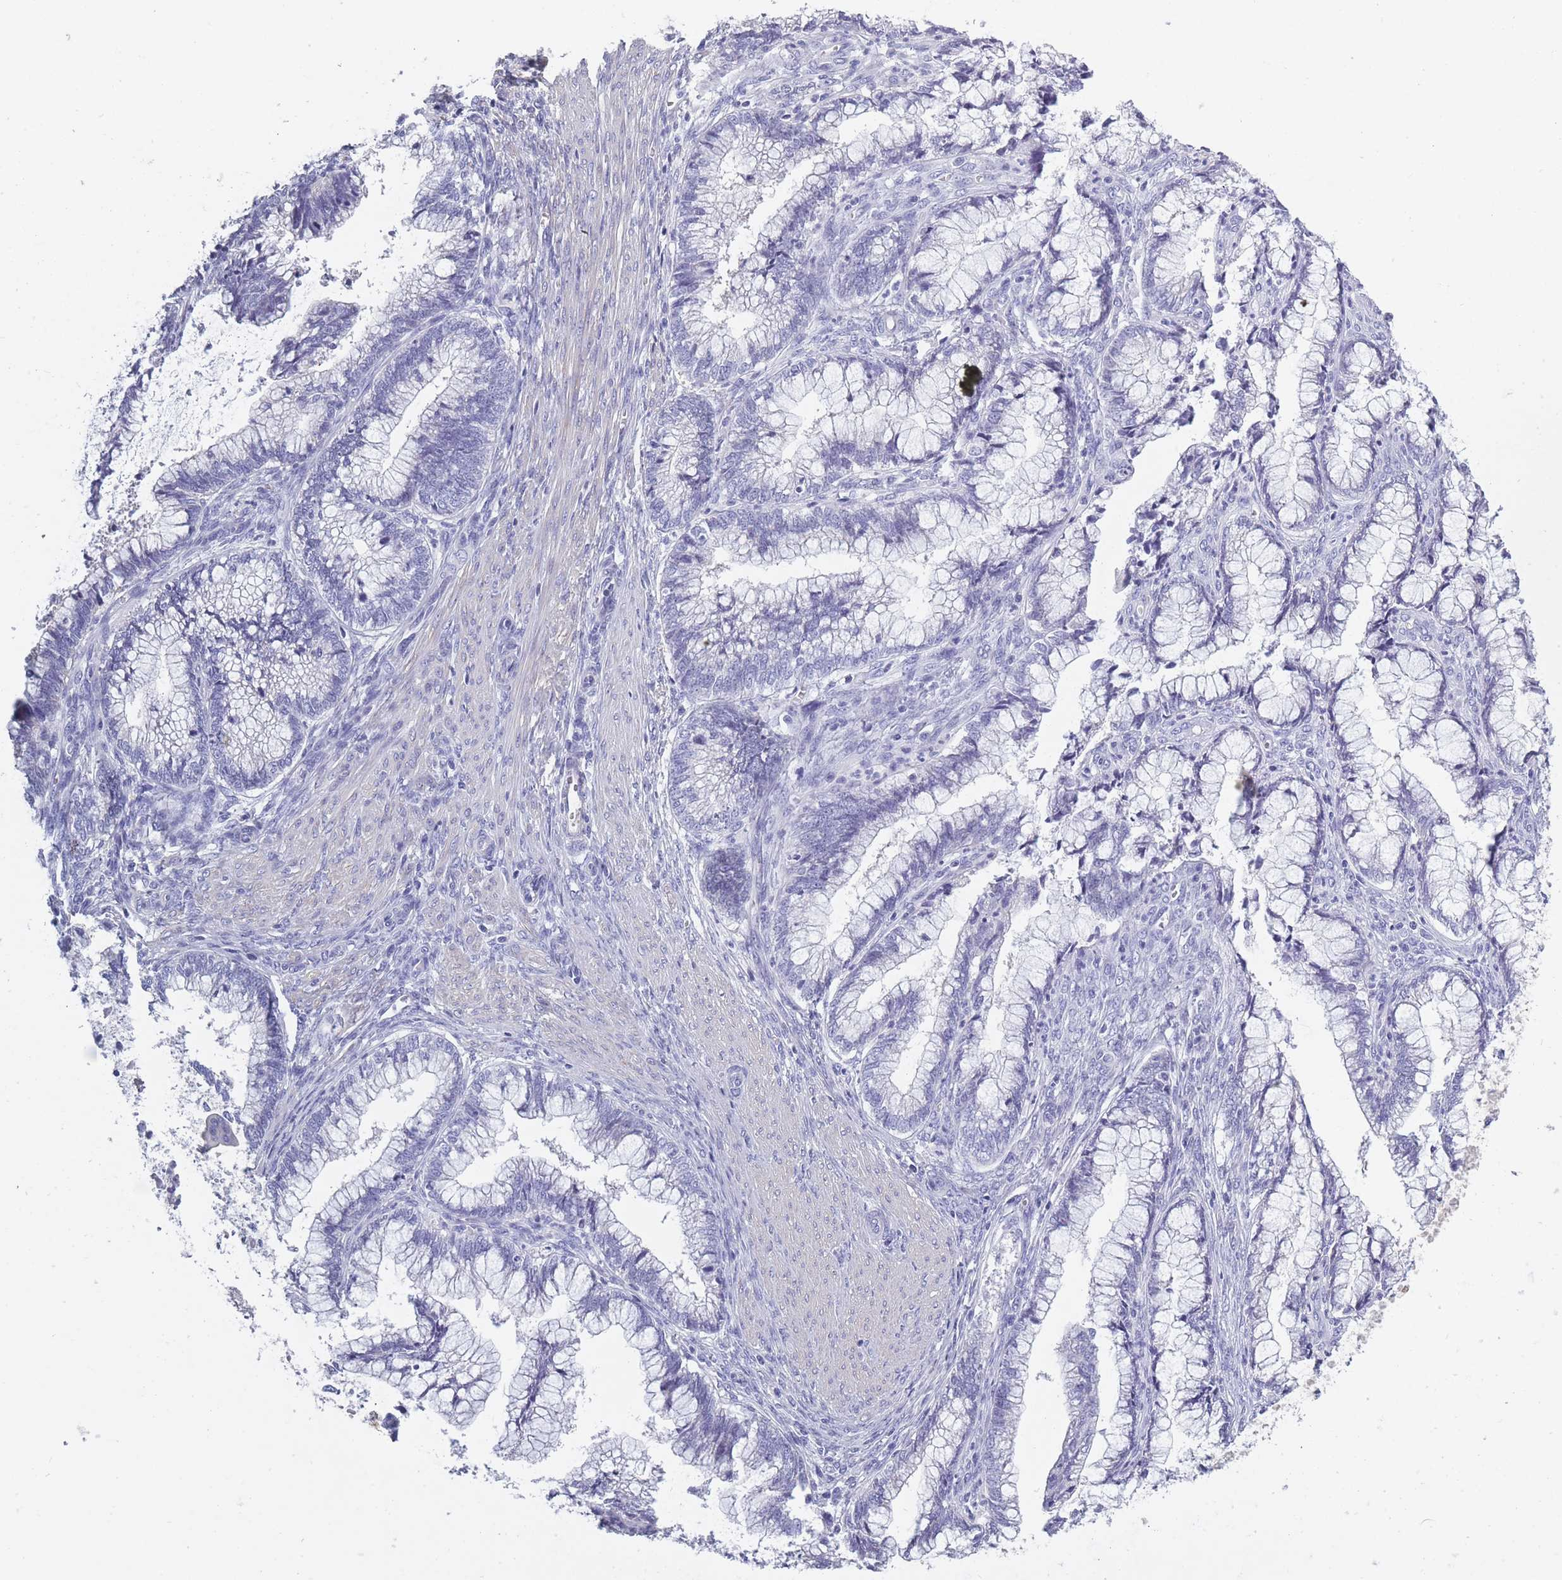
{"staining": {"intensity": "negative", "quantity": "none", "location": "none"}, "tissue": "cervical cancer", "cell_type": "Tumor cells", "image_type": "cancer", "snomed": [{"axis": "morphology", "description": "Adenocarcinoma, NOS"}, {"axis": "topography", "description": "Cervix"}], "caption": "Adenocarcinoma (cervical) was stained to show a protein in brown. There is no significant expression in tumor cells.", "gene": "OR4C5", "patient": {"sex": "female", "age": 44}}